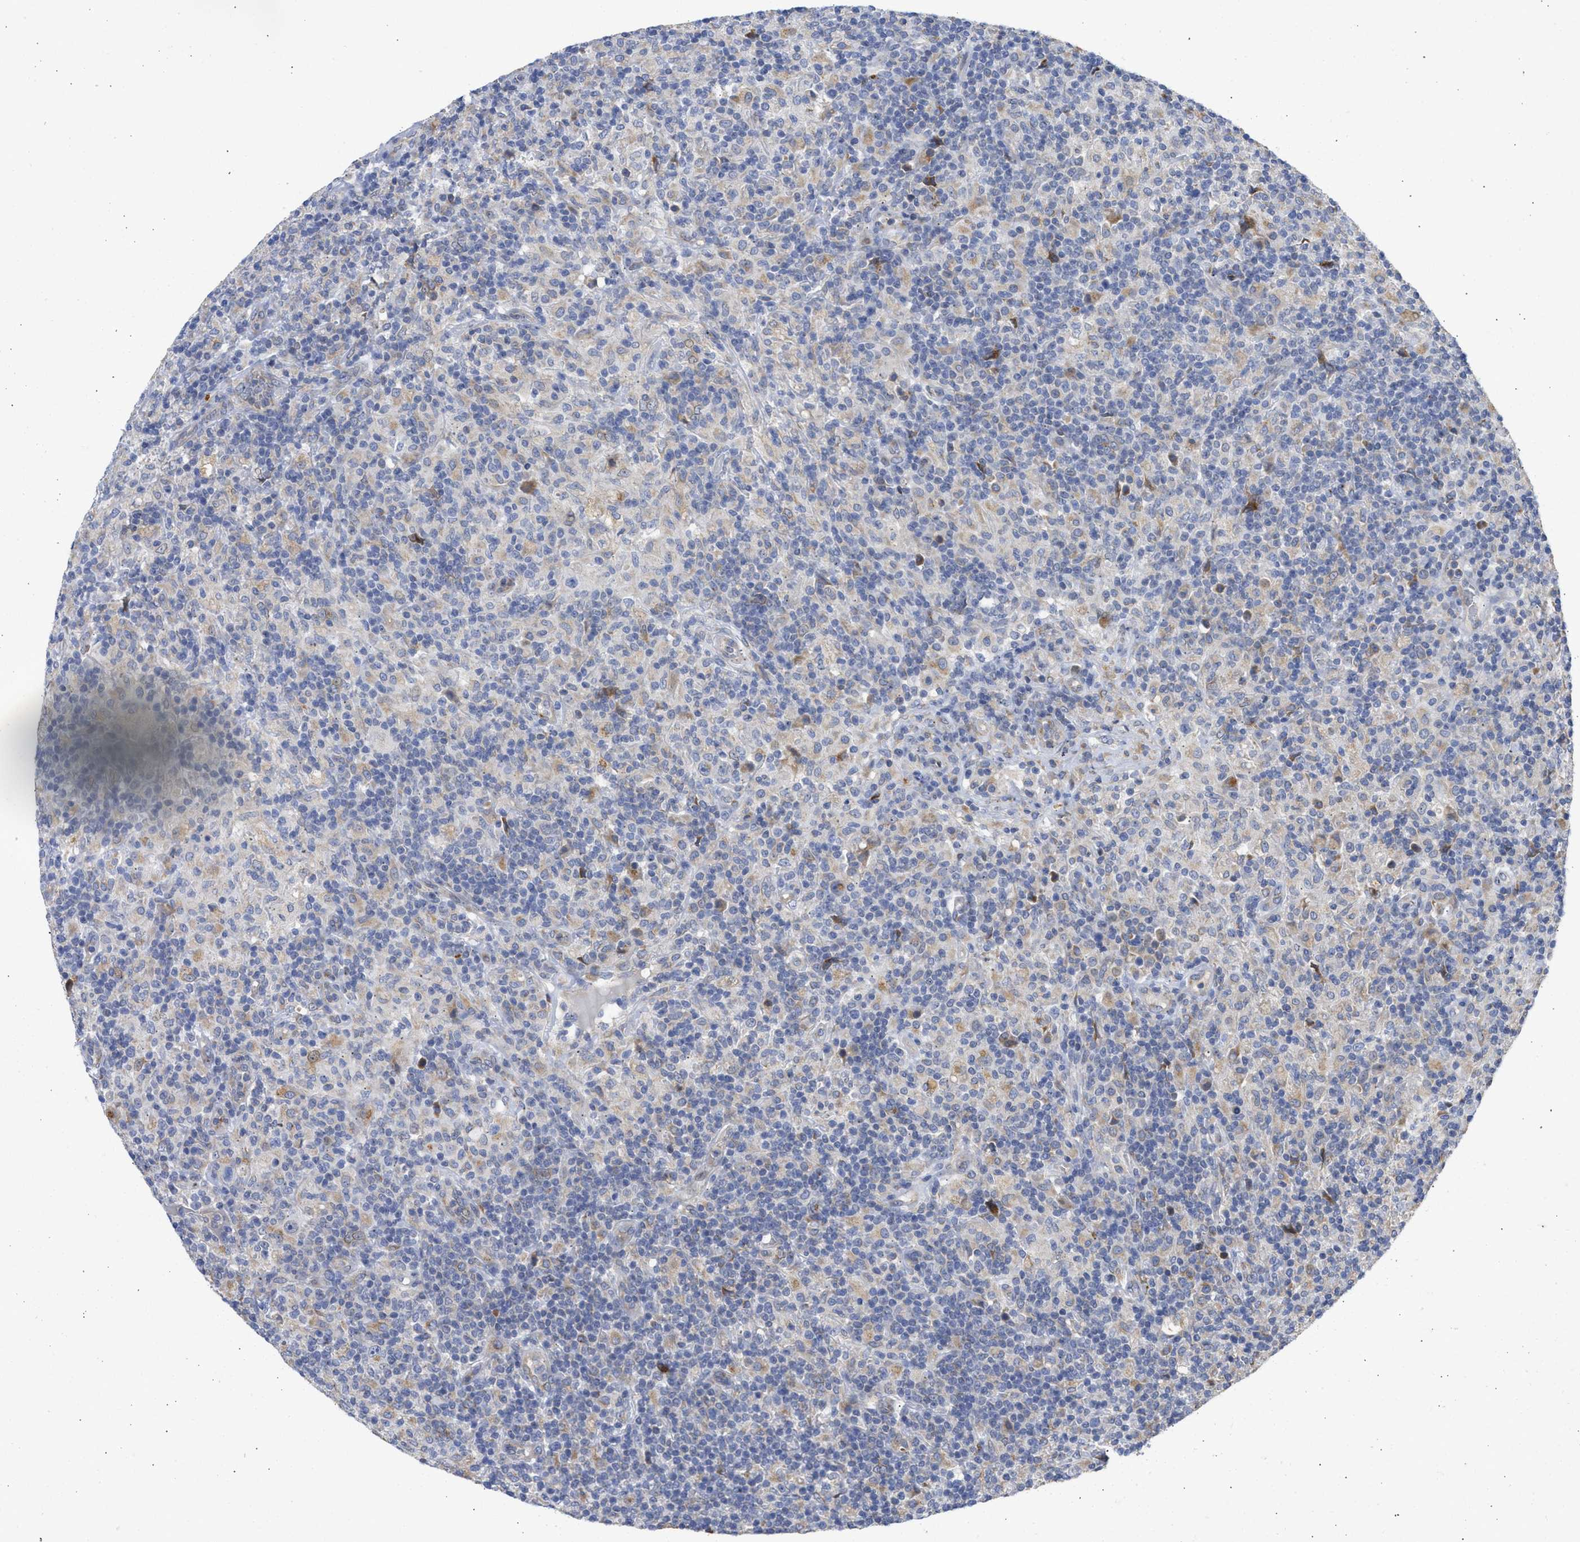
{"staining": {"intensity": "weak", "quantity": "<25%", "location": "cytoplasmic/membranous"}, "tissue": "lymphoma", "cell_type": "Tumor cells", "image_type": "cancer", "snomed": [{"axis": "morphology", "description": "Hodgkin's disease, NOS"}, {"axis": "topography", "description": "Lymph node"}], "caption": "Immunohistochemistry of human lymphoma displays no positivity in tumor cells.", "gene": "TMED1", "patient": {"sex": "male", "age": 70}}